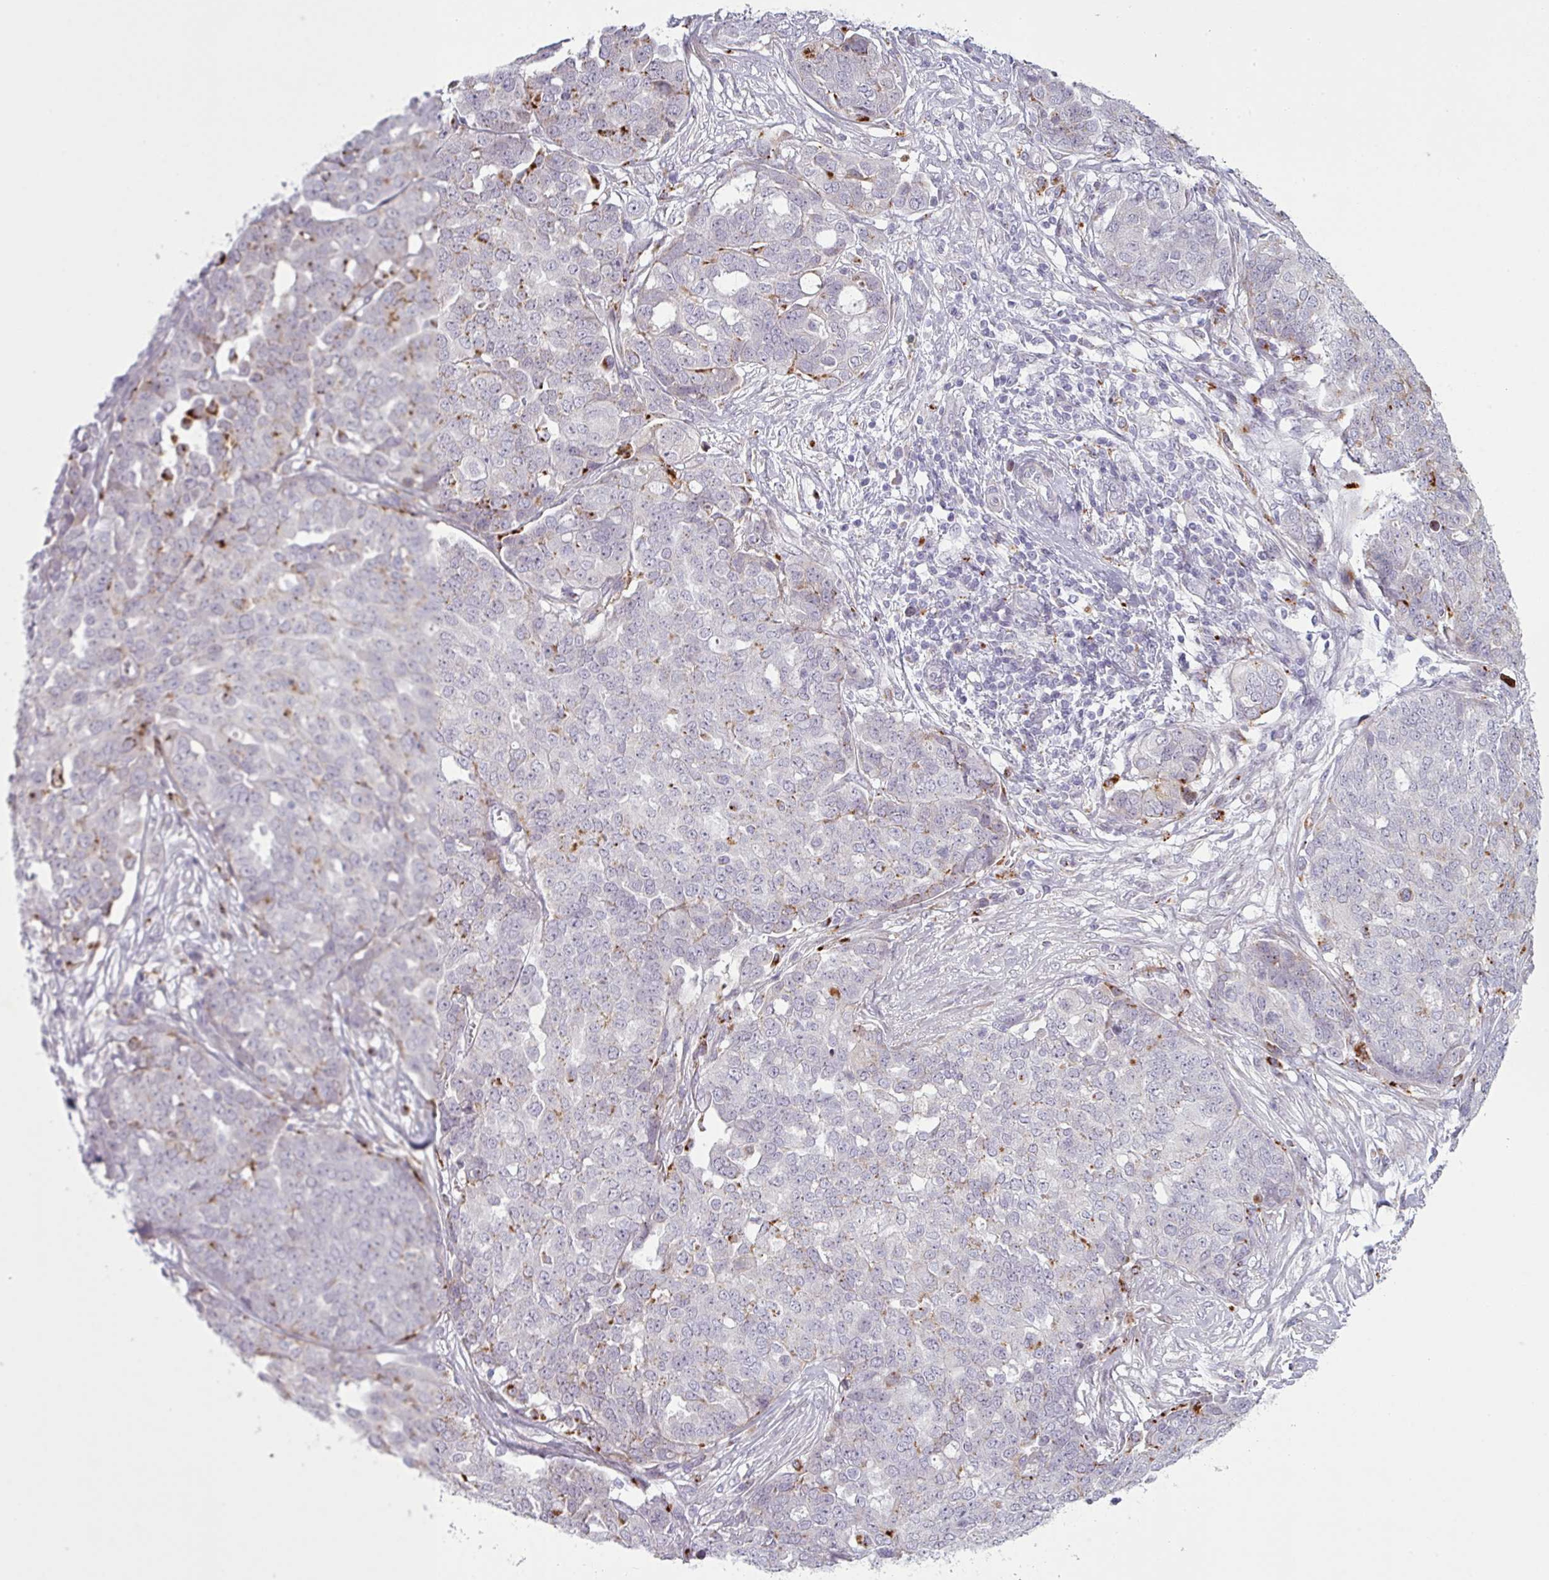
{"staining": {"intensity": "weak", "quantity": "<25%", "location": "cytoplasmic/membranous"}, "tissue": "ovarian cancer", "cell_type": "Tumor cells", "image_type": "cancer", "snomed": [{"axis": "morphology", "description": "Cystadenocarcinoma, serous, NOS"}, {"axis": "topography", "description": "Soft tissue"}, {"axis": "topography", "description": "Ovary"}], "caption": "Micrograph shows no protein positivity in tumor cells of ovarian cancer tissue. (DAB immunohistochemistry, high magnification).", "gene": "MAP7D2", "patient": {"sex": "female", "age": 57}}